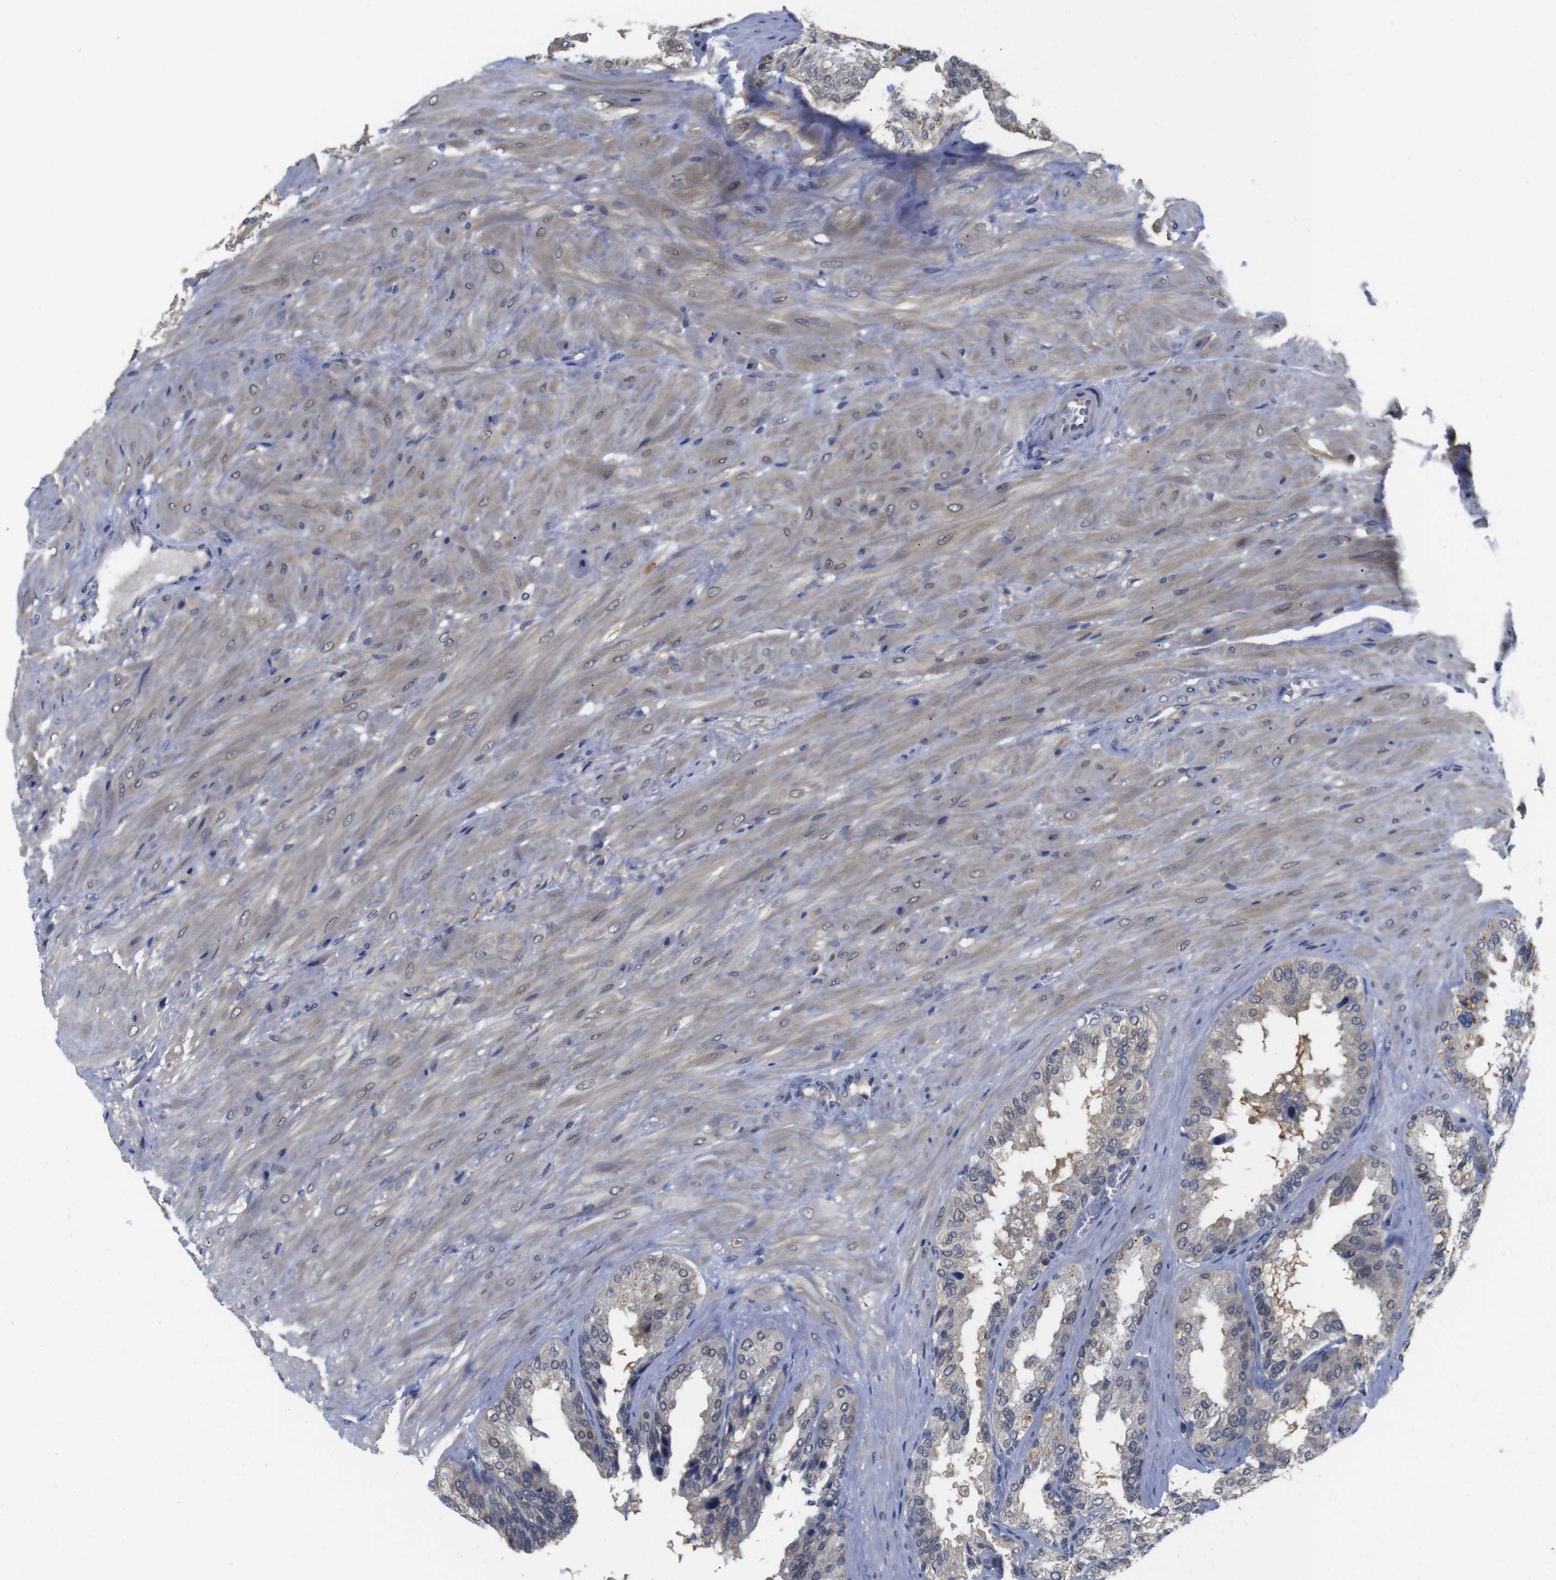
{"staining": {"intensity": "moderate", "quantity": "25%-75%", "location": "cytoplasmic/membranous"}, "tissue": "seminal vesicle", "cell_type": "Glandular cells", "image_type": "normal", "snomed": [{"axis": "morphology", "description": "Normal tissue, NOS"}, {"axis": "topography", "description": "Prostate"}, {"axis": "topography", "description": "Seminal veicle"}], "caption": "Immunohistochemistry photomicrograph of benign seminal vesicle: seminal vesicle stained using IHC exhibits medium levels of moderate protein expression localized specifically in the cytoplasmic/membranous of glandular cells, appearing as a cytoplasmic/membranous brown color.", "gene": "FNTA", "patient": {"sex": "male", "age": 51}}